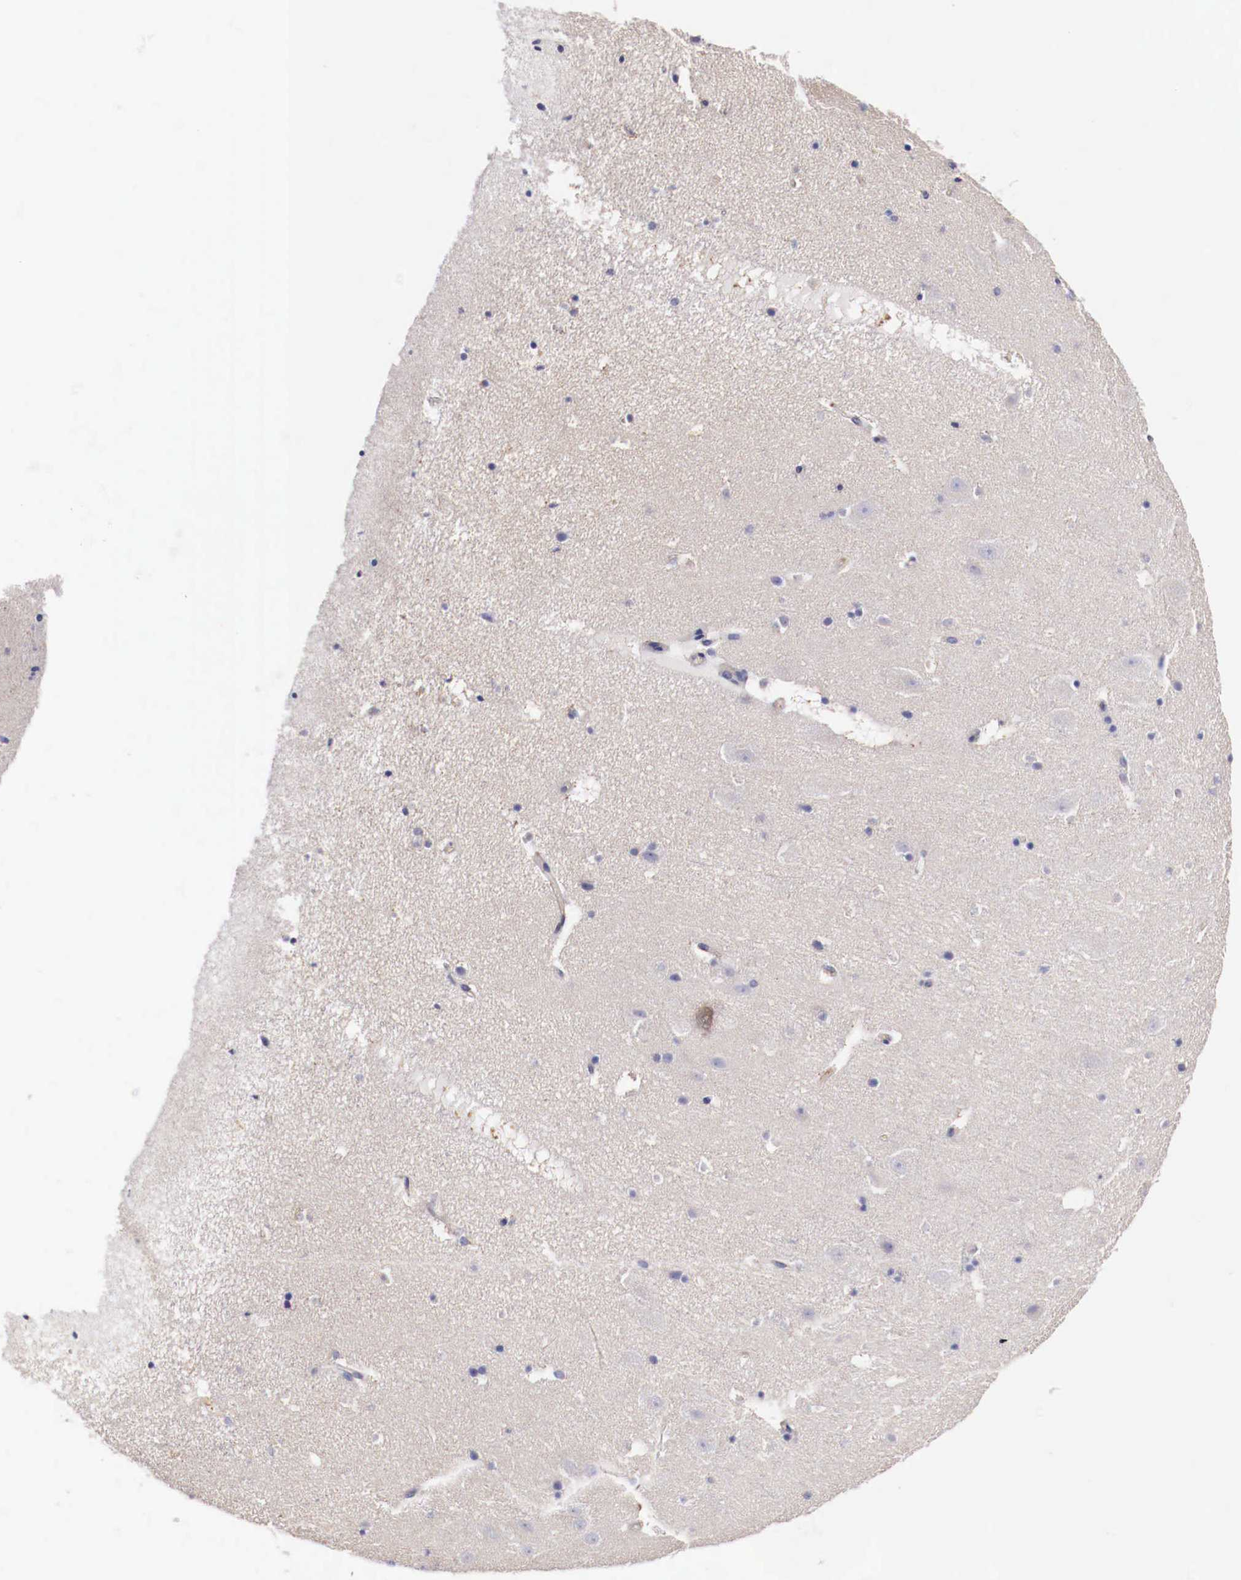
{"staining": {"intensity": "negative", "quantity": "none", "location": "none"}, "tissue": "hippocampus", "cell_type": "Glial cells", "image_type": "normal", "snomed": [{"axis": "morphology", "description": "Normal tissue, NOS"}, {"axis": "topography", "description": "Hippocampus"}], "caption": "This photomicrograph is of normal hippocampus stained with immunohistochemistry (IHC) to label a protein in brown with the nuclei are counter-stained blue. There is no staining in glial cells.", "gene": "PITPNA", "patient": {"sex": "male", "age": 45}}